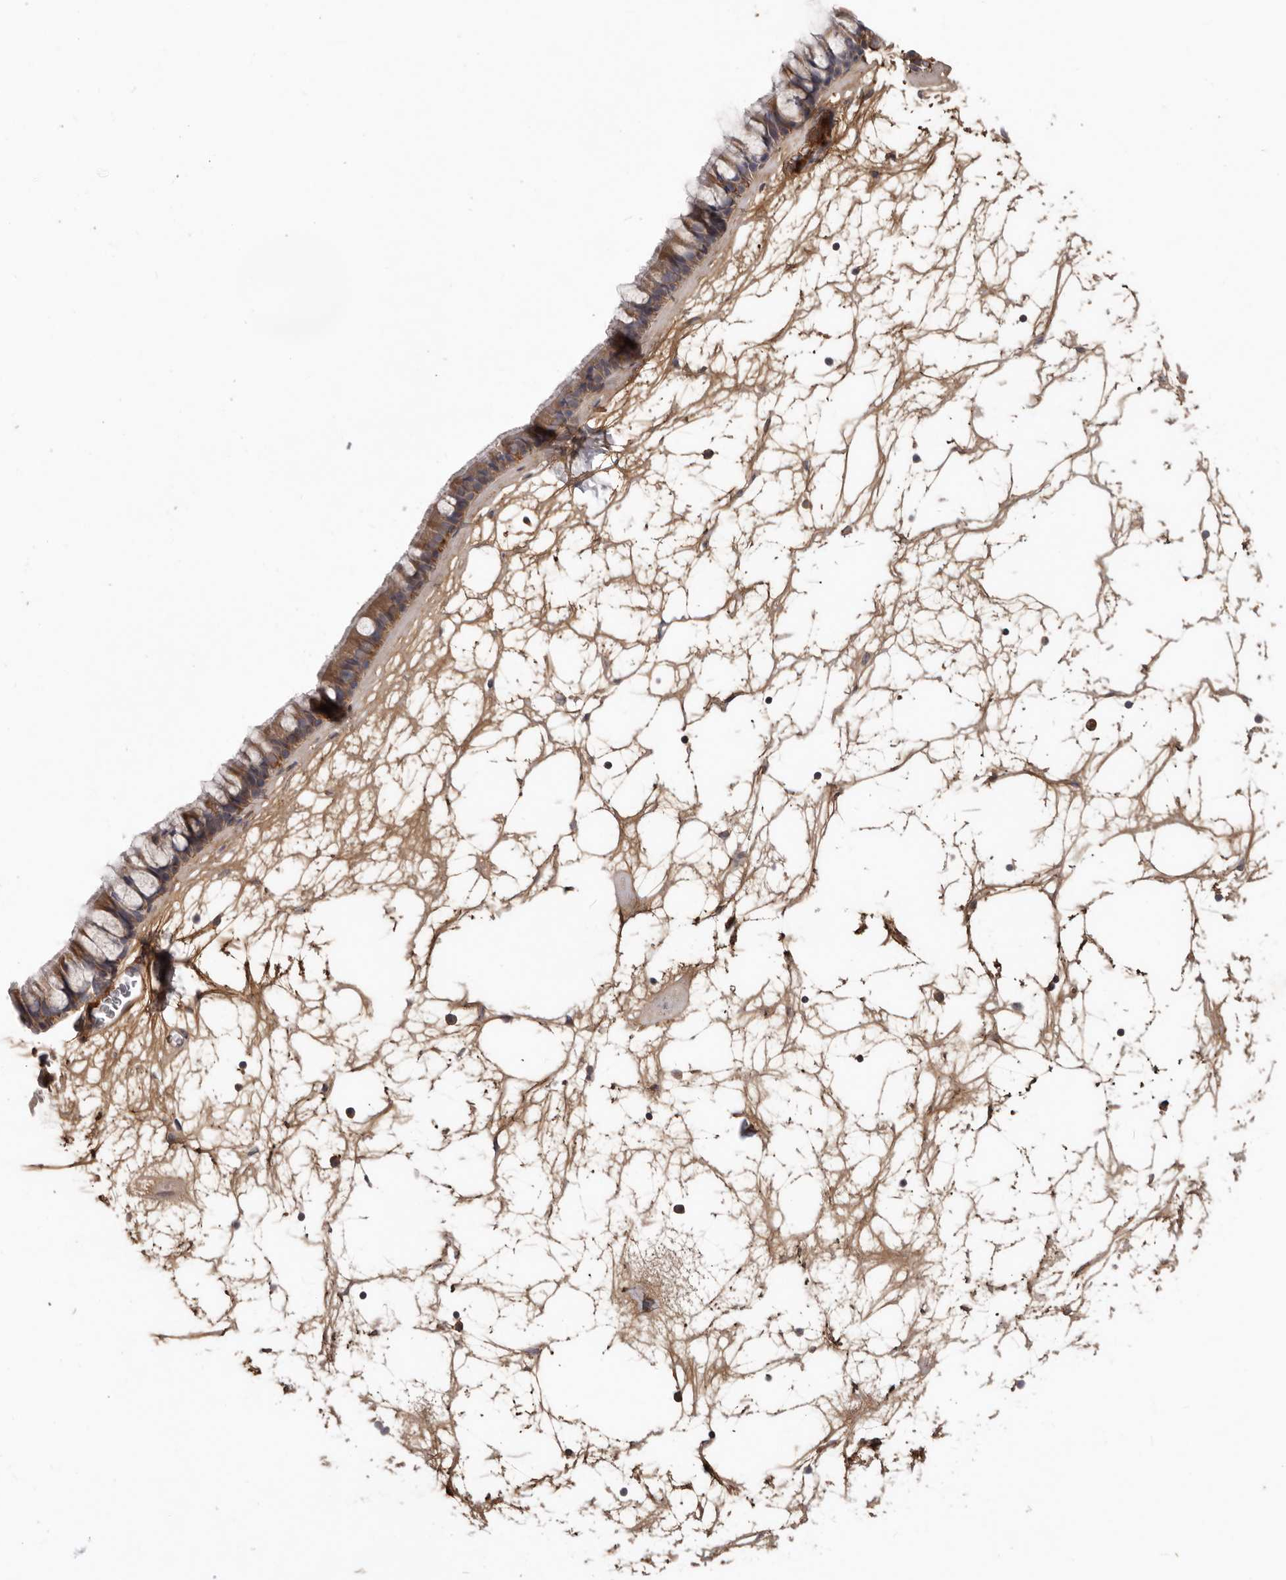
{"staining": {"intensity": "moderate", "quantity": ">75%", "location": "cytoplasmic/membranous"}, "tissue": "nasopharynx", "cell_type": "Respiratory epithelial cells", "image_type": "normal", "snomed": [{"axis": "morphology", "description": "Normal tissue, NOS"}, {"axis": "topography", "description": "Nasopharynx"}], "caption": "An IHC image of unremarkable tissue is shown. Protein staining in brown shows moderate cytoplasmic/membranous positivity in nasopharynx within respiratory epithelial cells. (brown staining indicates protein expression, while blue staining denotes nuclei).", "gene": "NMUR1", "patient": {"sex": "male", "age": 64}}